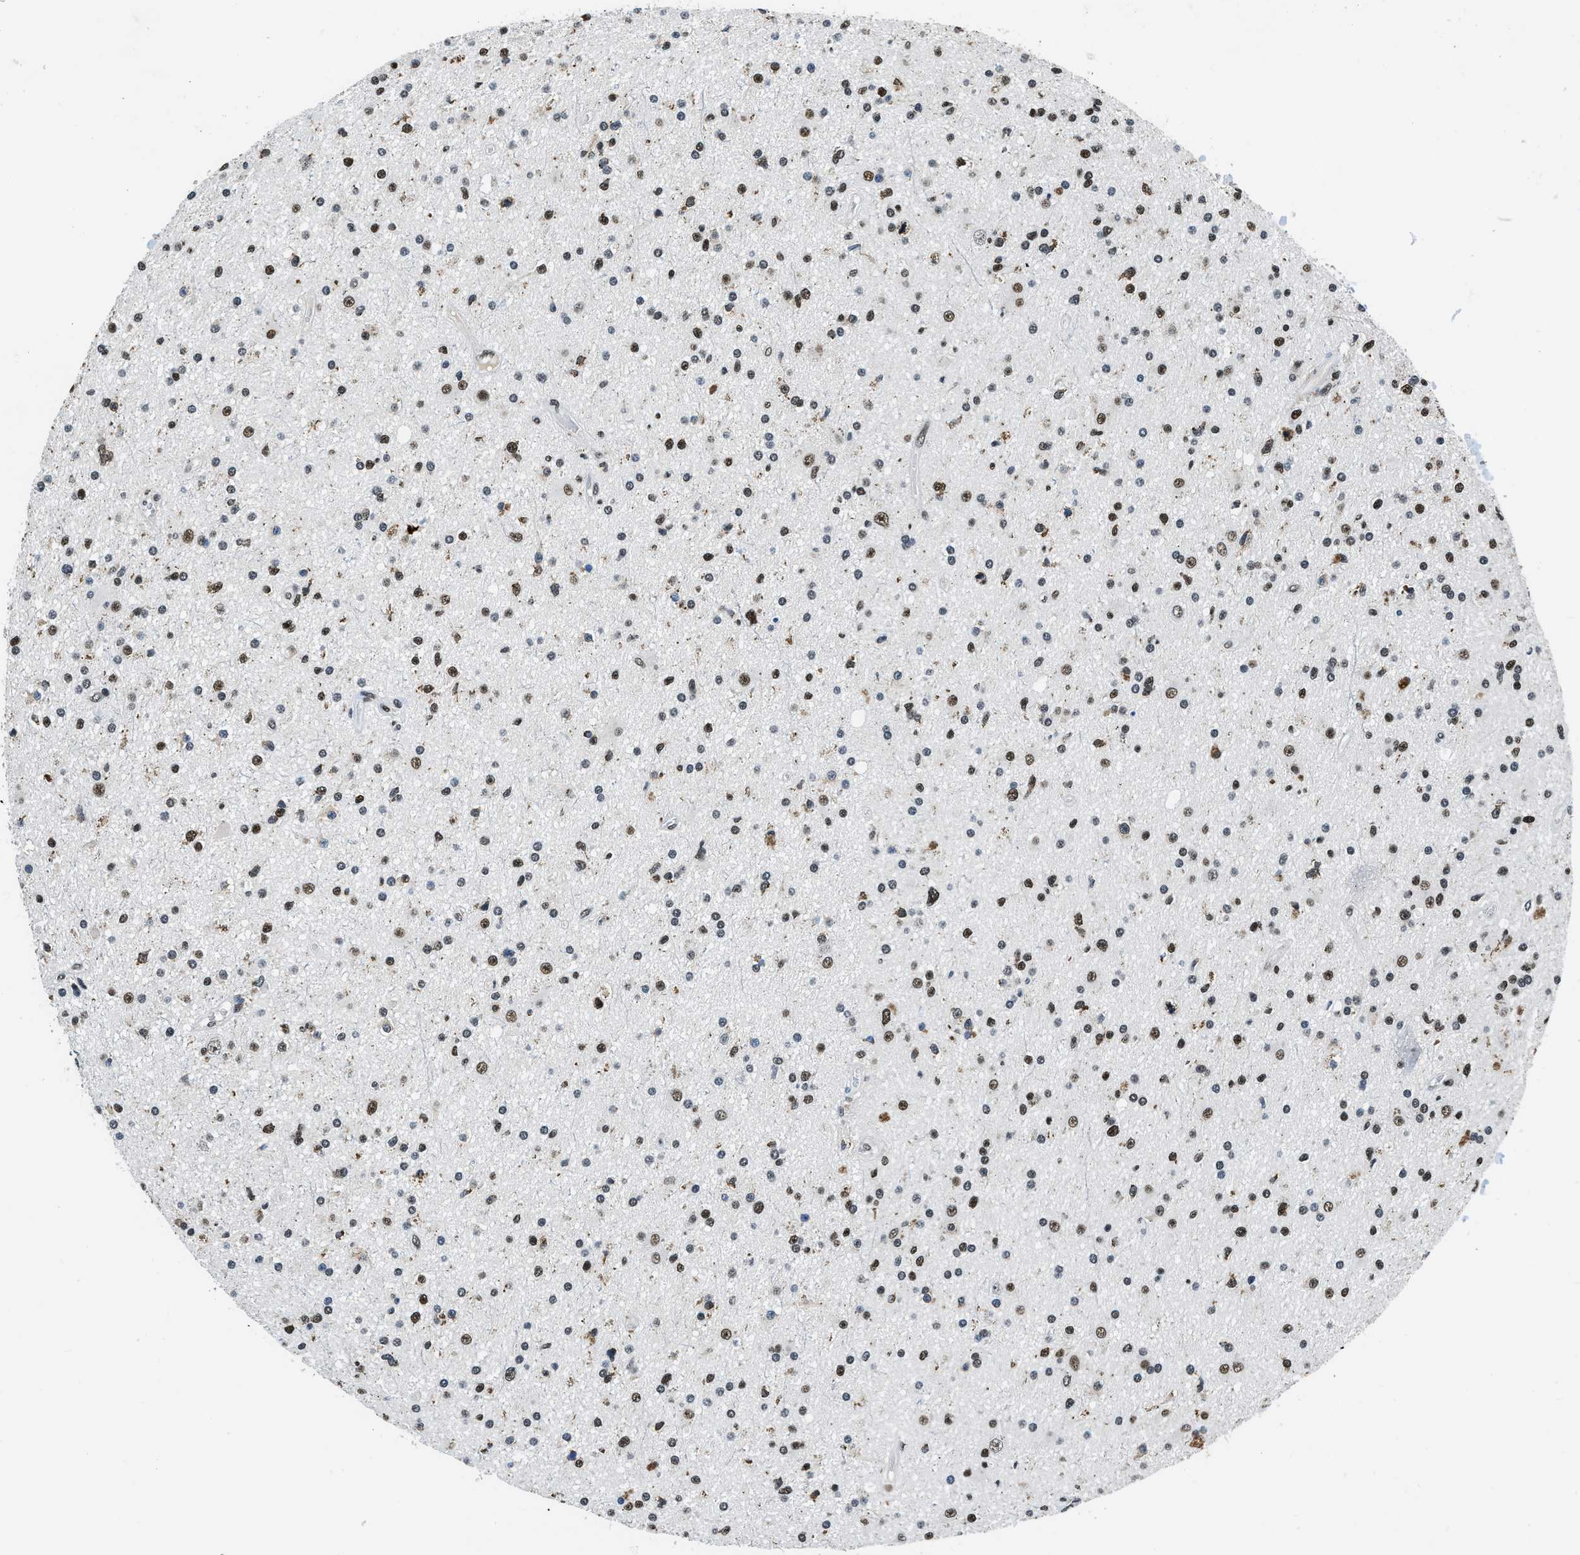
{"staining": {"intensity": "strong", "quantity": ">75%", "location": "nuclear"}, "tissue": "glioma", "cell_type": "Tumor cells", "image_type": "cancer", "snomed": [{"axis": "morphology", "description": "Glioma, malignant, High grade"}, {"axis": "topography", "description": "Brain"}], "caption": "A high amount of strong nuclear staining is seen in about >75% of tumor cells in glioma tissue. Immunohistochemistry (ihc) stains the protein of interest in brown and the nuclei are stained blue.", "gene": "KDM3B", "patient": {"sex": "male", "age": 33}}